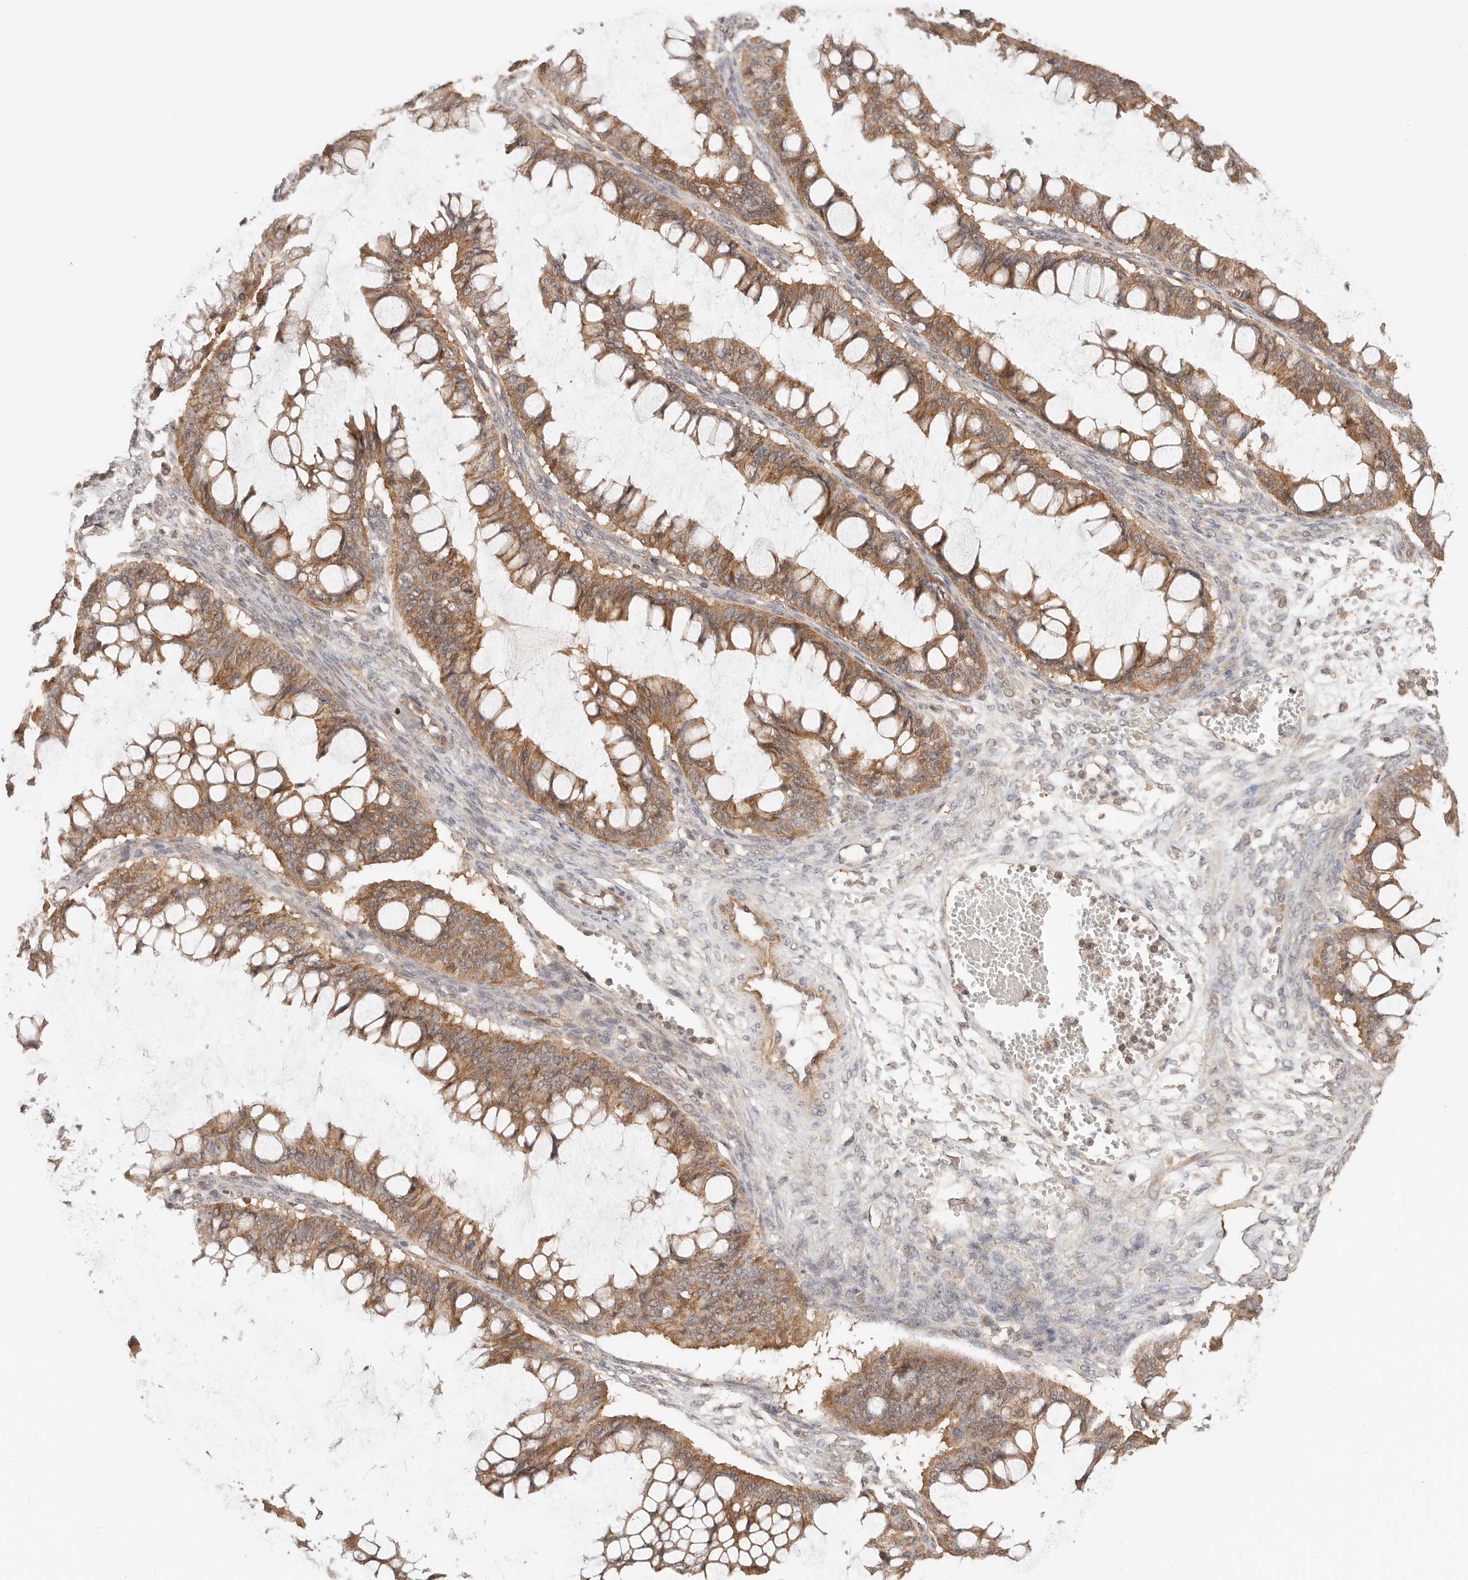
{"staining": {"intensity": "moderate", "quantity": ">75%", "location": "cytoplasmic/membranous"}, "tissue": "ovarian cancer", "cell_type": "Tumor cells", "image_type": "cancer", "snomed": [{"axis": "morphology", "description": "Cystadenocarcinoma, mucinous, NOS"}, {"axis": "topography", "description": "Ovary"}], "caption": "Protein staining by immunohistochemistry (IHC) exhibits moderate cytoplasmic/membranous positivity in about >75% of tumor cells in ovarian cancer. Using DAB (brown) and hematoxylin (blue) stains, captured at high magnification using brightfield microscopy.", "gene": "AFDN", "patient": {"sex": "female", "age": 73}}